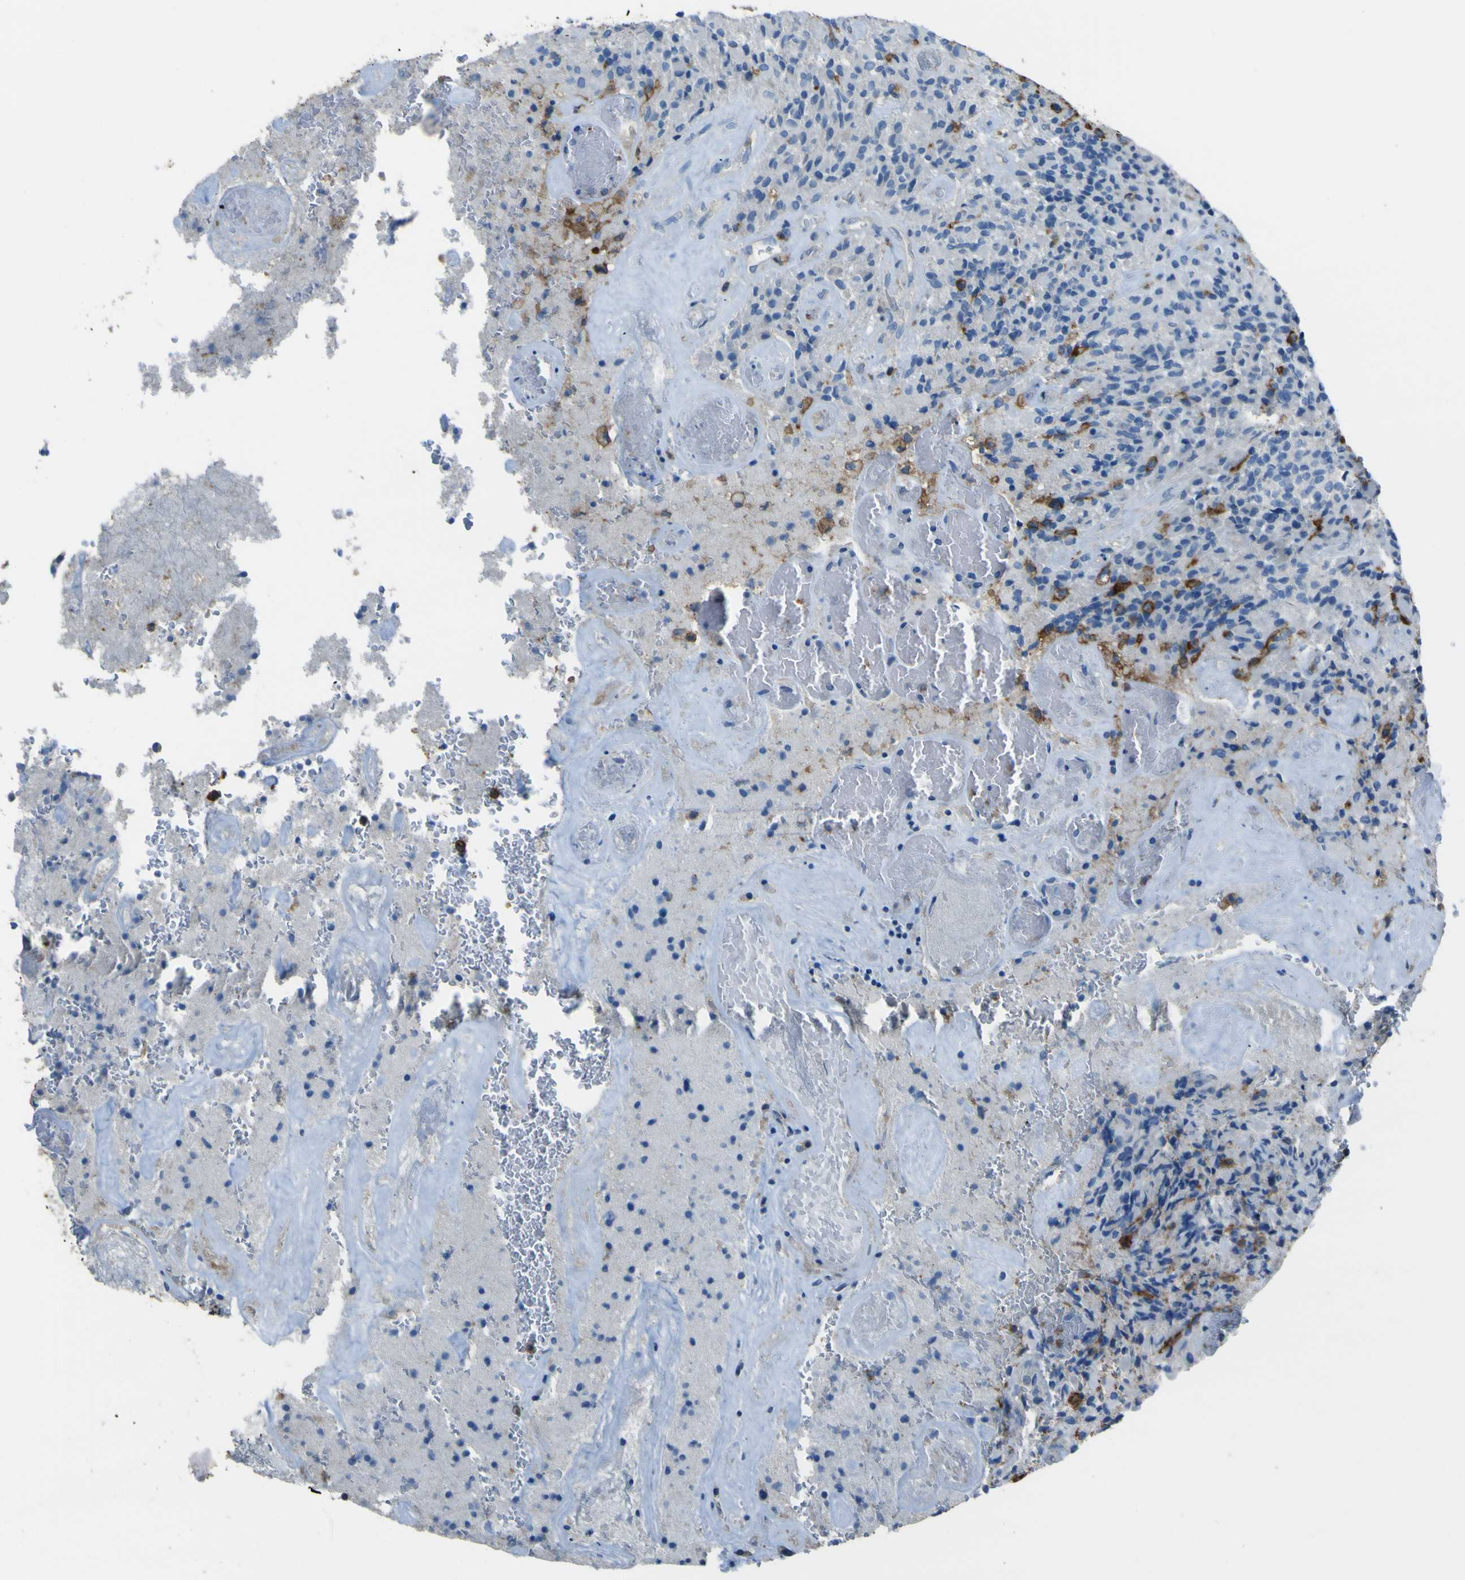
{"staining": {"intensity": "moderate", "quantity": "<25%", "location": "cytoplasmic/membranous"}, "tissue": "glioma", "cell_type": "Tumor cells", "image_type": "cancer", "snomed": [{"axis": "morphology", "description": "Glioma, malignant, High grade"}, {"axis": "topography", "description": "Brain"}], "caption": "A brown stain highlights moderate cytoplasmic/membranous staining of a protein in malignant glioma (high-grade) tumor cells. Using DAB (brown) and hematoxylin (blue) stains, captured at high magnification using brightfield microscopy.", "gene": "LAIR1", "patient": {"sex": "male", "age": 71}}